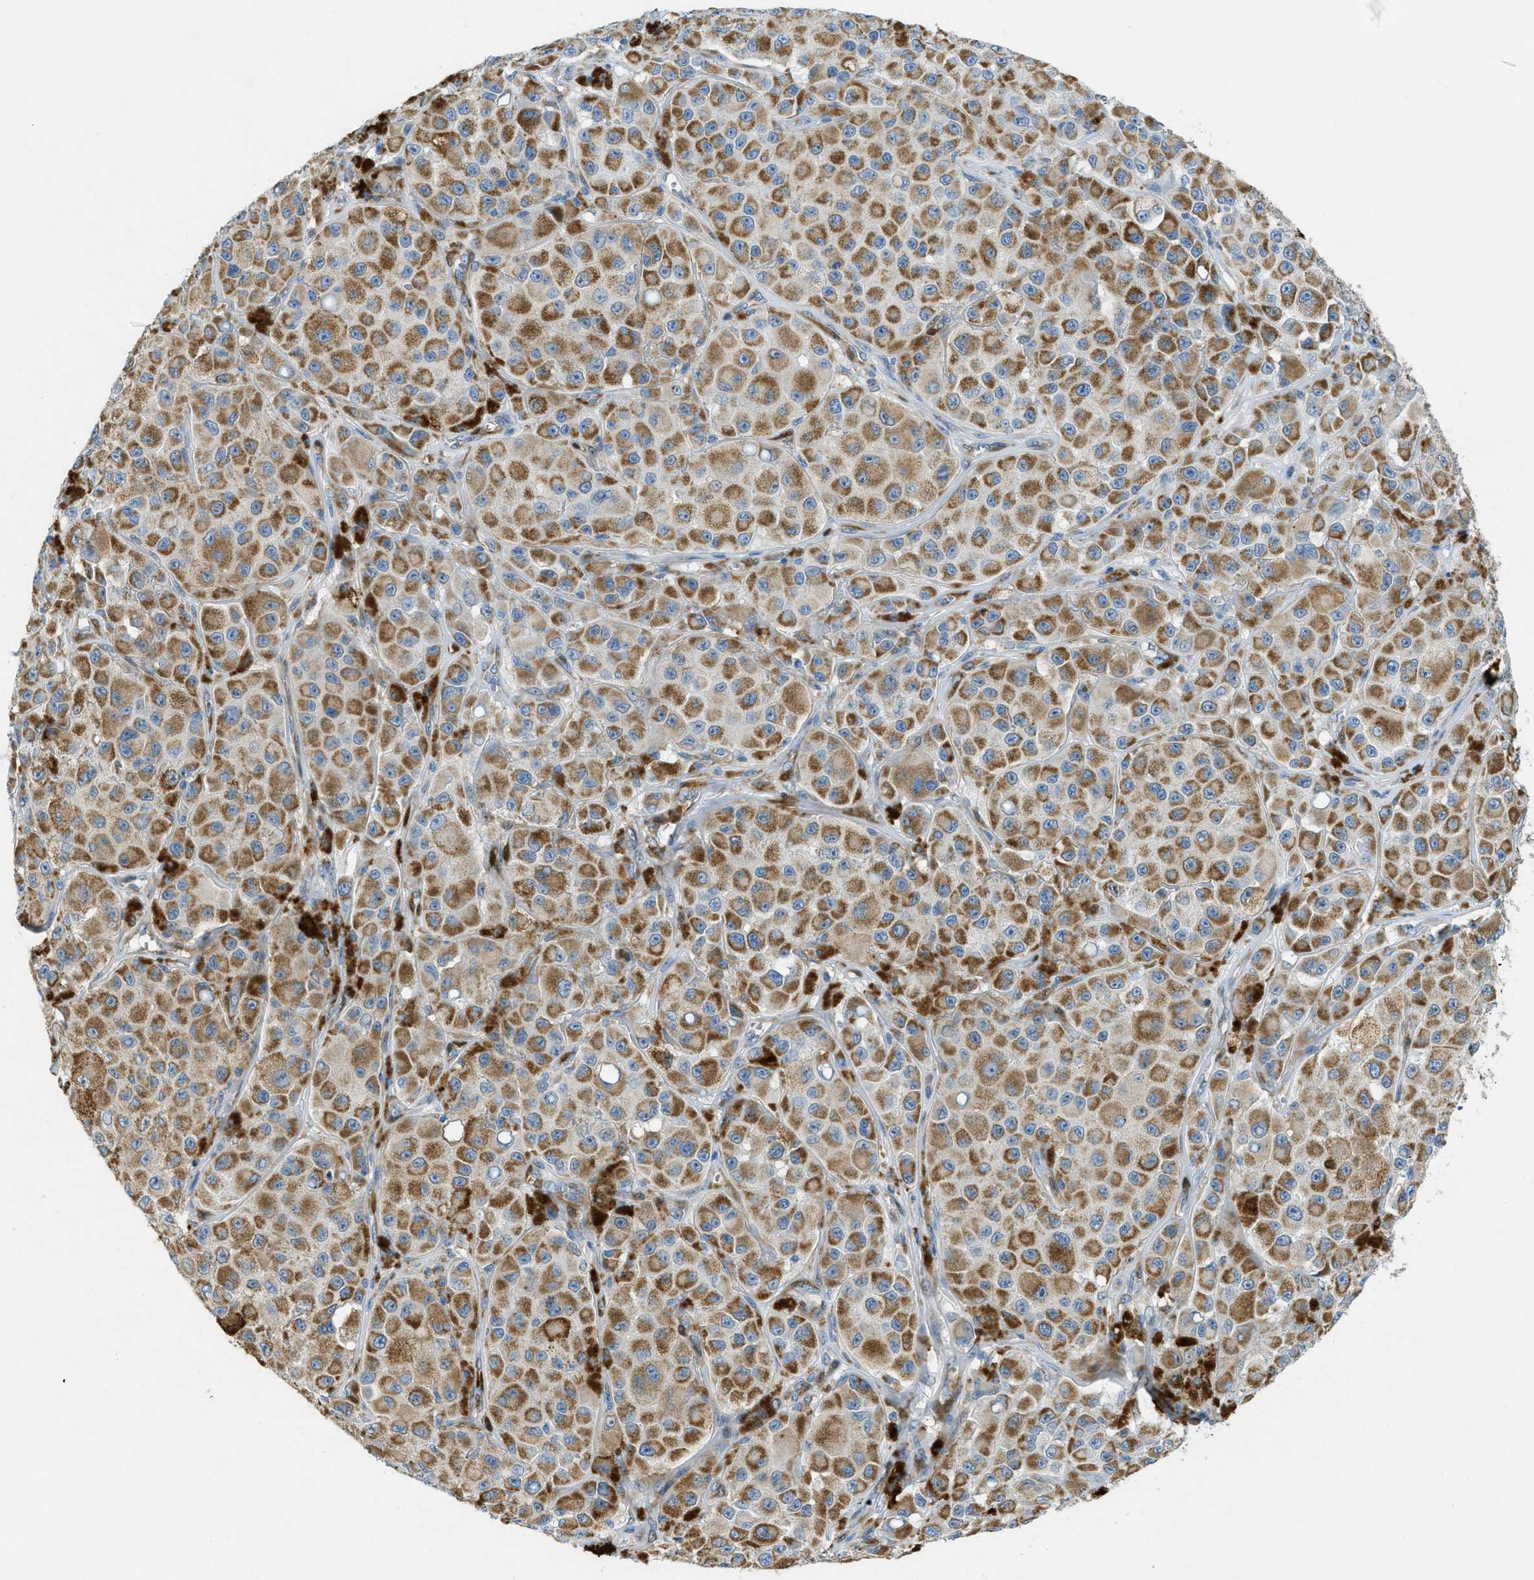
{"staining": {"intensity": "moderate", "quantity": ">75%", "location": "cytoplasmic/membranous"}, "tissue": "melanoma", "cell_type": "Tumor cells", "image_type": "cancer", "snomed": [{"axis": "morphology", "description": "Malignant melanoma, NOS"}, {"axis": "topography", "description": "Skin"}], "caption": "Tumor cells display medium levels of moderate cytoplasmic/membranous staining in about >75% of cells in human melanoma.", "gene": "CYGB", "patient": {"sex": "male", "age": 84}}